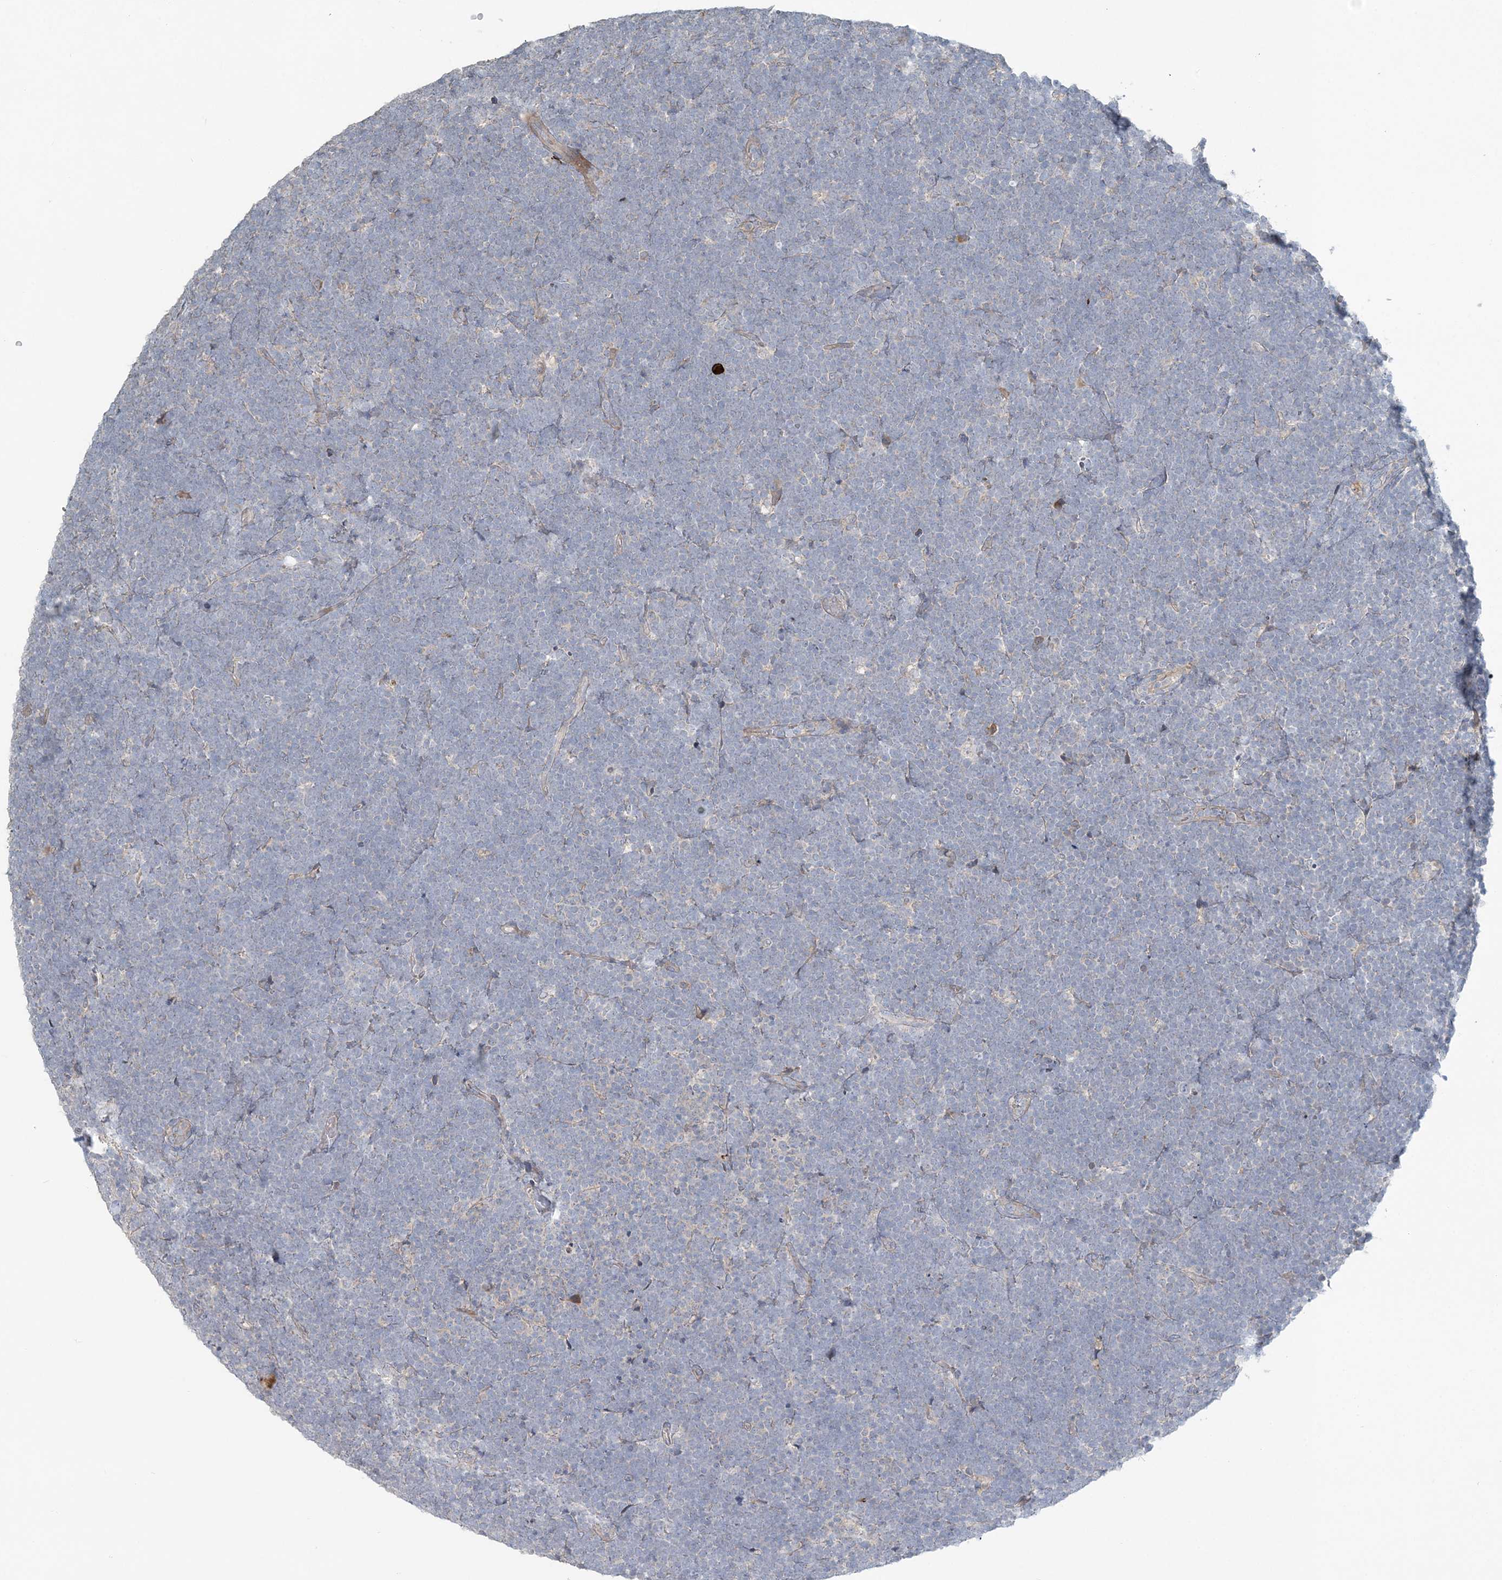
{"staining": {"intensity": "negative", "quantity": "none", "location": "none"}, "tissue": "lymphoma", "cell_type": "Tumor cells", "image_type": "cancer", "snomed": [{"axis": "morphology", "description": "Malignant lymphoma, non-Hodgkin's type, High grade"}, {"axis": "topography", "description": "Lymph node"}], "caption": "Immunohistochemical staining of malignant lymphoma, non-Hodgkin's type (high-grade) reveals no significant expression in tumor cells.", "gene": "SLC4A10", "patient": {"sex": "male", "age": 13}}